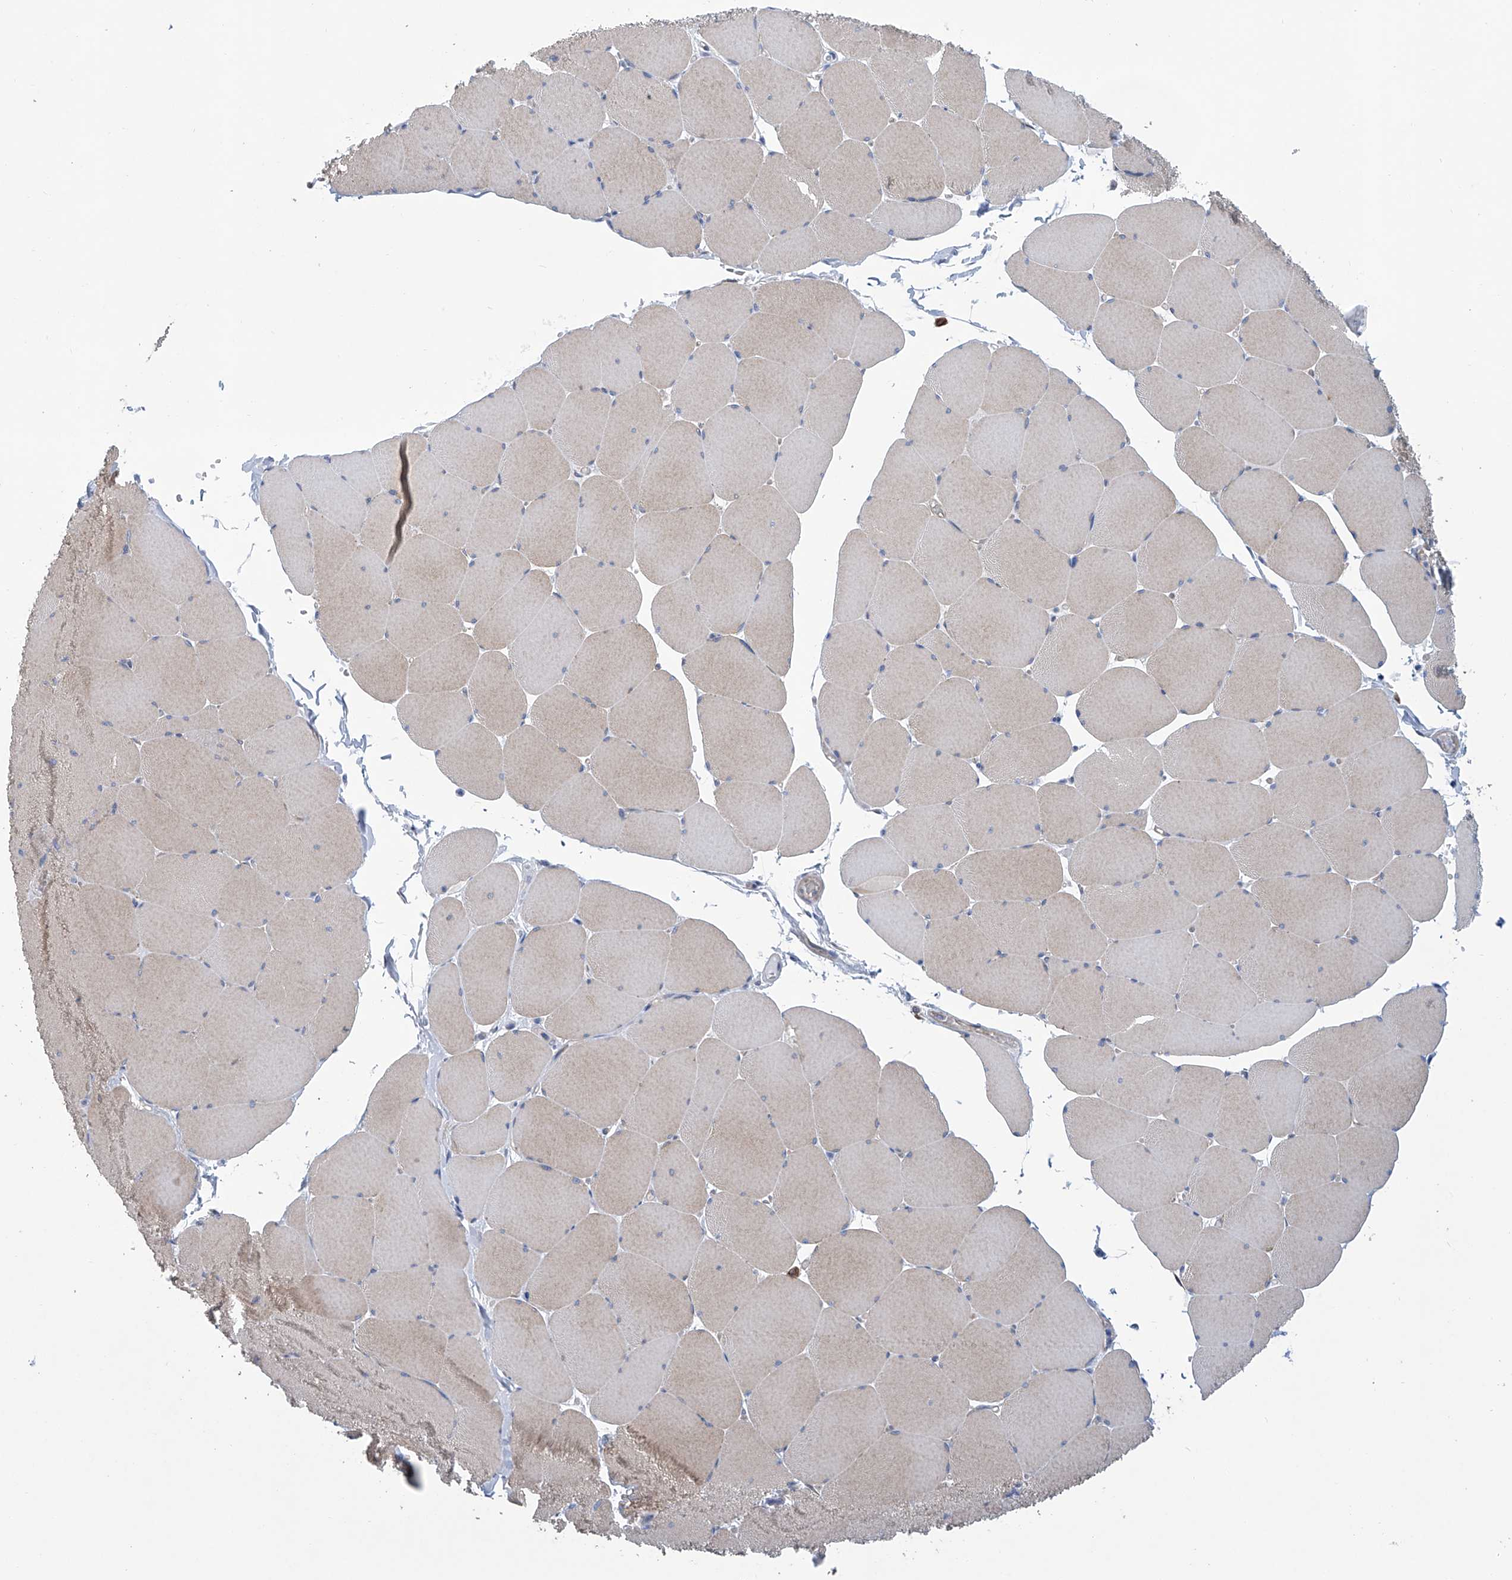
{"staining": {"intensity": "weak", "quantity": "25%-75%", "location": "cytoplasmic/membranous"}, "tissue": "skeletal muscle", "cell_type": "Myocytes", "image_type": "normal", "snomed": [{"axis": "morphology", "description": "Normal tissue, NOS"}, {"axis": "topography", "description": "Skeletal muscle"}, {"axis": "topography", "description": "Head-Neck"}], "caption": "Human skeletal muscle stained with a brown dye reveals weak cytoplasmic/membranous positive expression in about 25%-75% of myocytes.", "gene": "TNN", "patient": {"sex": "male", "age": 66}}